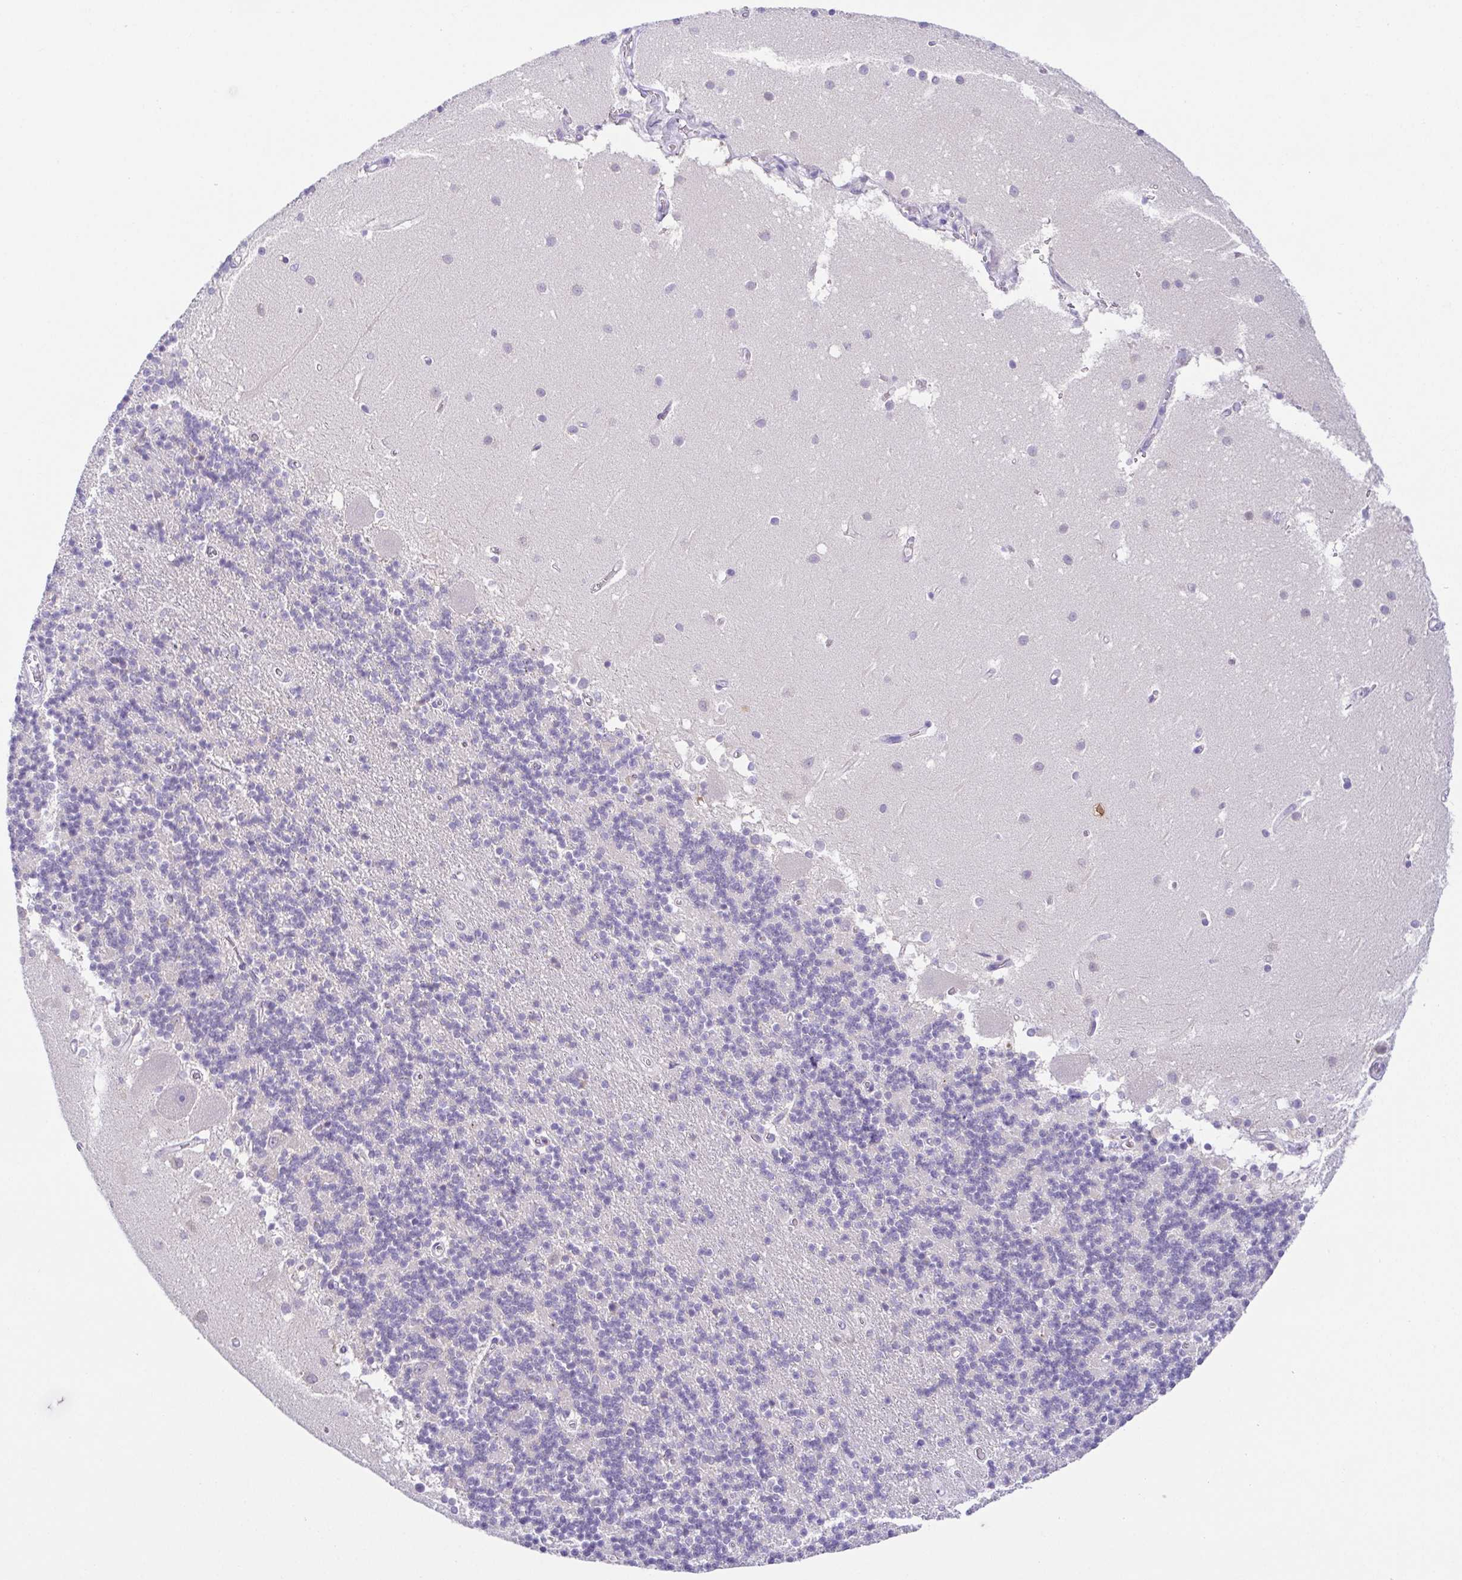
{"staining": {"intensity": "negative", "quantity": "none", "location": "none"}, "tissue": "cerebellum", "cell_type": "Cells in granular layer", "image_type": "normal", "snomed": [{"axis": "morphology", "description": "Normal tissue, NOS"}, {"axis": "topography", "description": "Cerebellum"}], "caption": "Cells in granular layer are negative for protein expression in normal human cerebellum. (Brightfield microscopy of DAB immunohistochemistry (IHC) at high magnification).", "gene": "KRTDAP", "patient": {"sex": "male", "age": 54}}